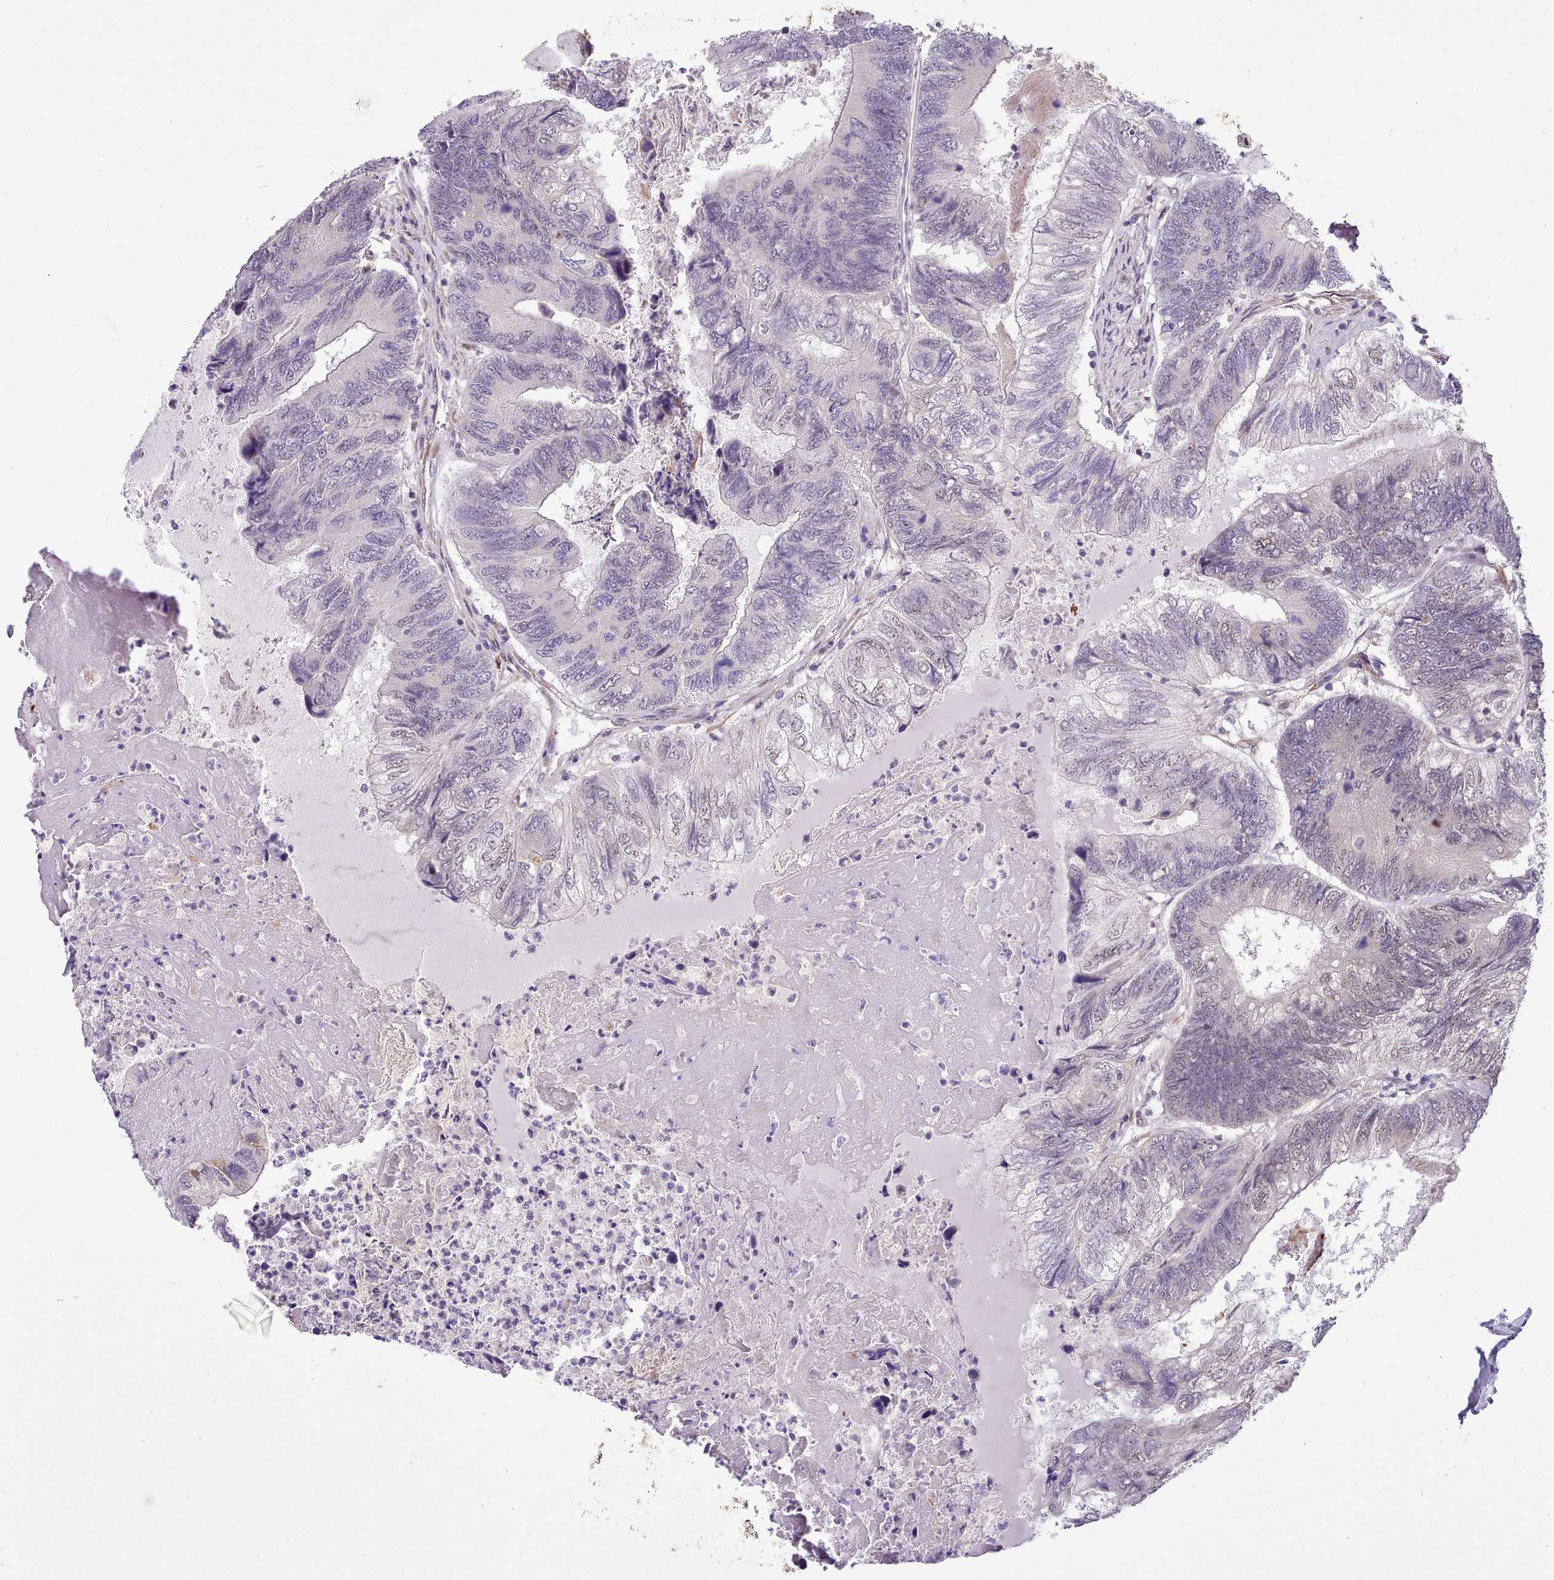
{"staining": {"intensity": "negative", "quantity": "none", "location": "none"}, "tissue": "colorectal cancer", "cell_type": "Tumor cells", "image_type": "cancer", "snomed": [{"axis": "morphology", "description": "Adenocarcinoma, NOS"}, {"axis": "topography", "description": "Colon"}], "caption": "This histopathology image is of colorectal cancer stained with immunohistochemistry to label a protein in brown with the nuclei are counter-stained blue. There is no positivity in tumor cells.", "gene": "HOXB7", "patient": {"sex": "female", "age": 67}}